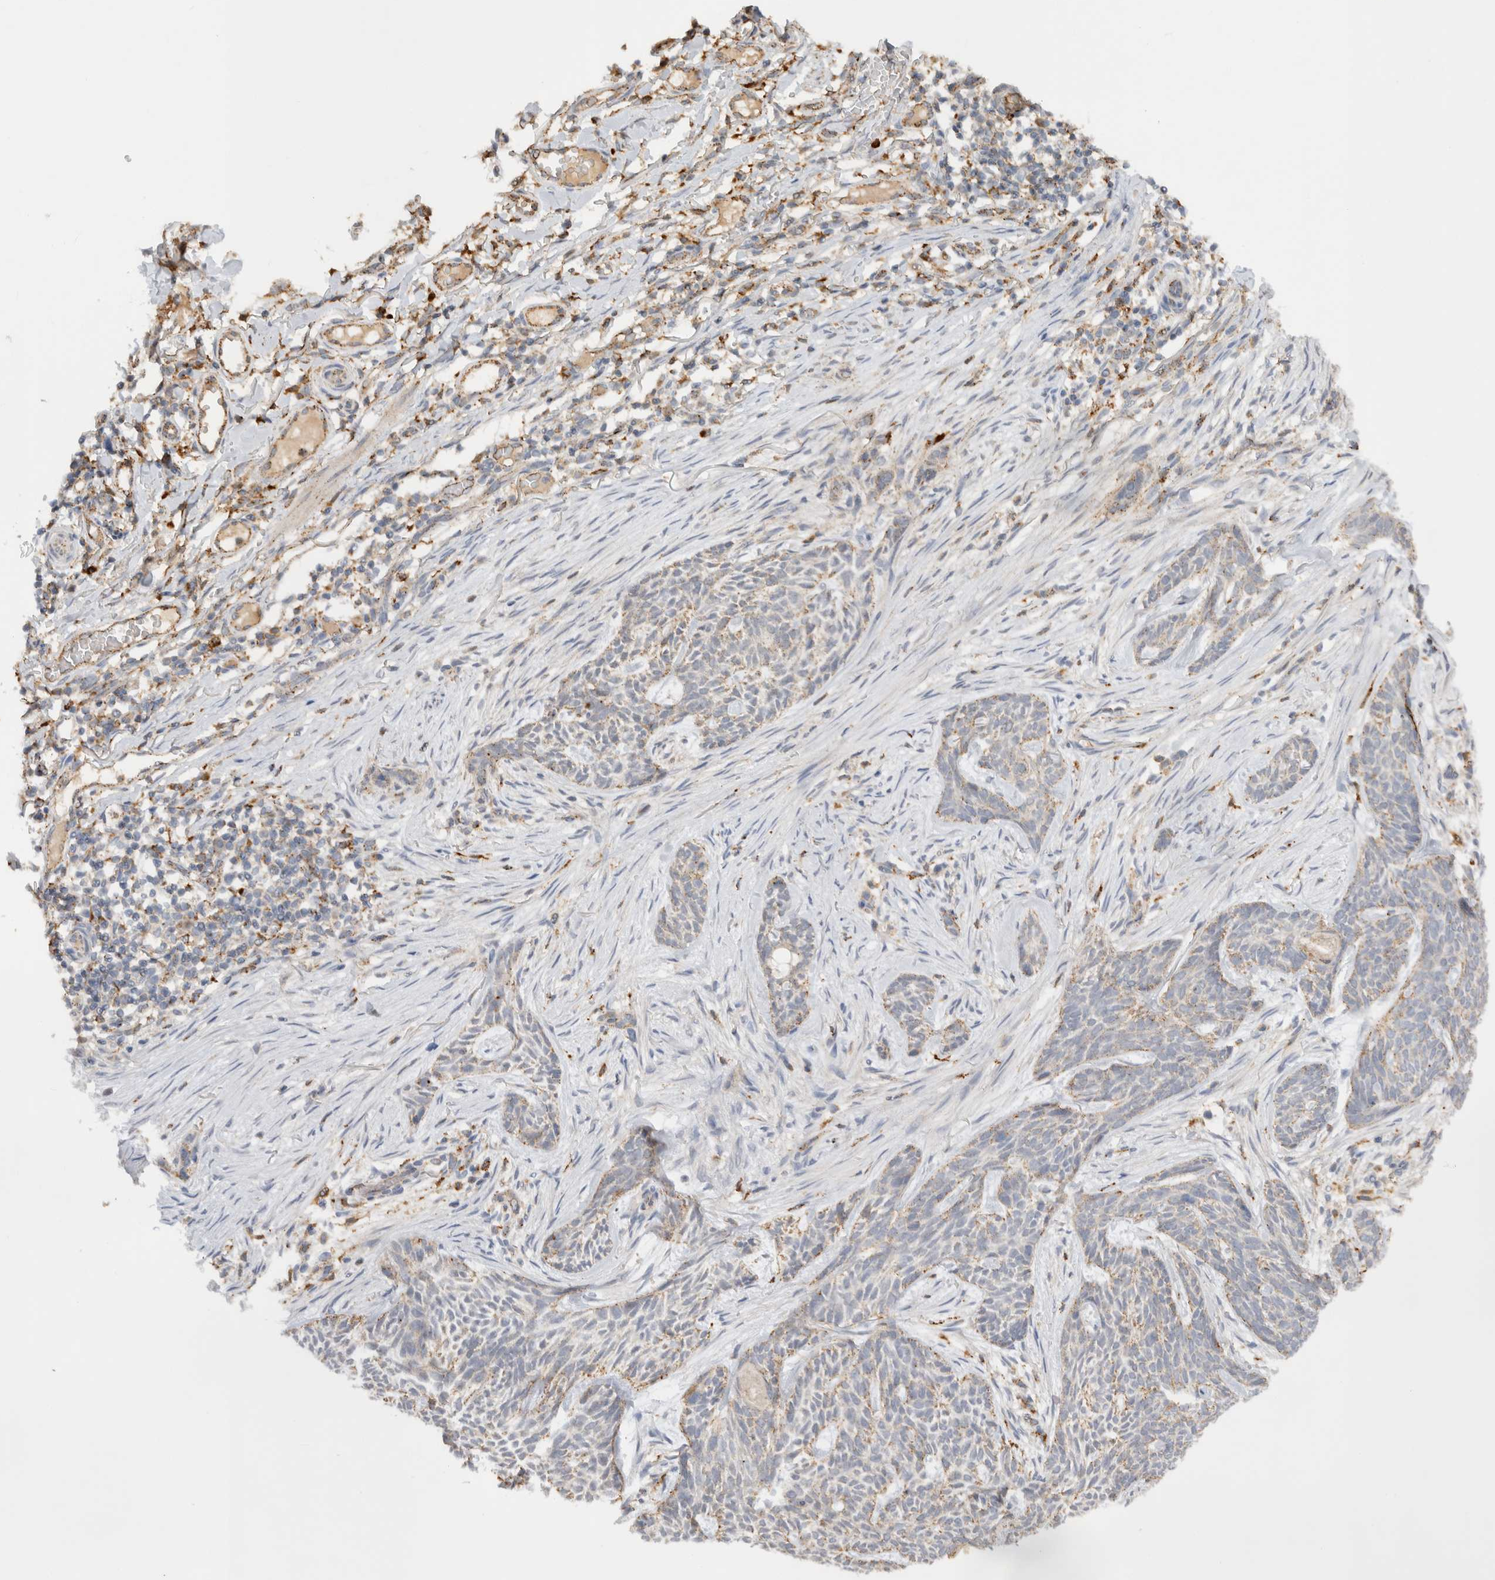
{"staining": {"intensity": "weak", "quantity": "25%-75%", "location": "cytoplasmic/membranous"}, "tissue": "skin cancer", "cell_type": "Tumor cells", "image_type": "cancer", "snomed": [{"axis": "morphology", "description": "Basal cell carcinoma"}, {"axis": "topography", "description": "Skin"}], "caption": "A brown stain labels weak cytoplasmic/membranous positivity of a protein in skin basal cell carcinoma tumor cells.", "gene": "GNS", "patient": {"sex": "female", "age": 59}}